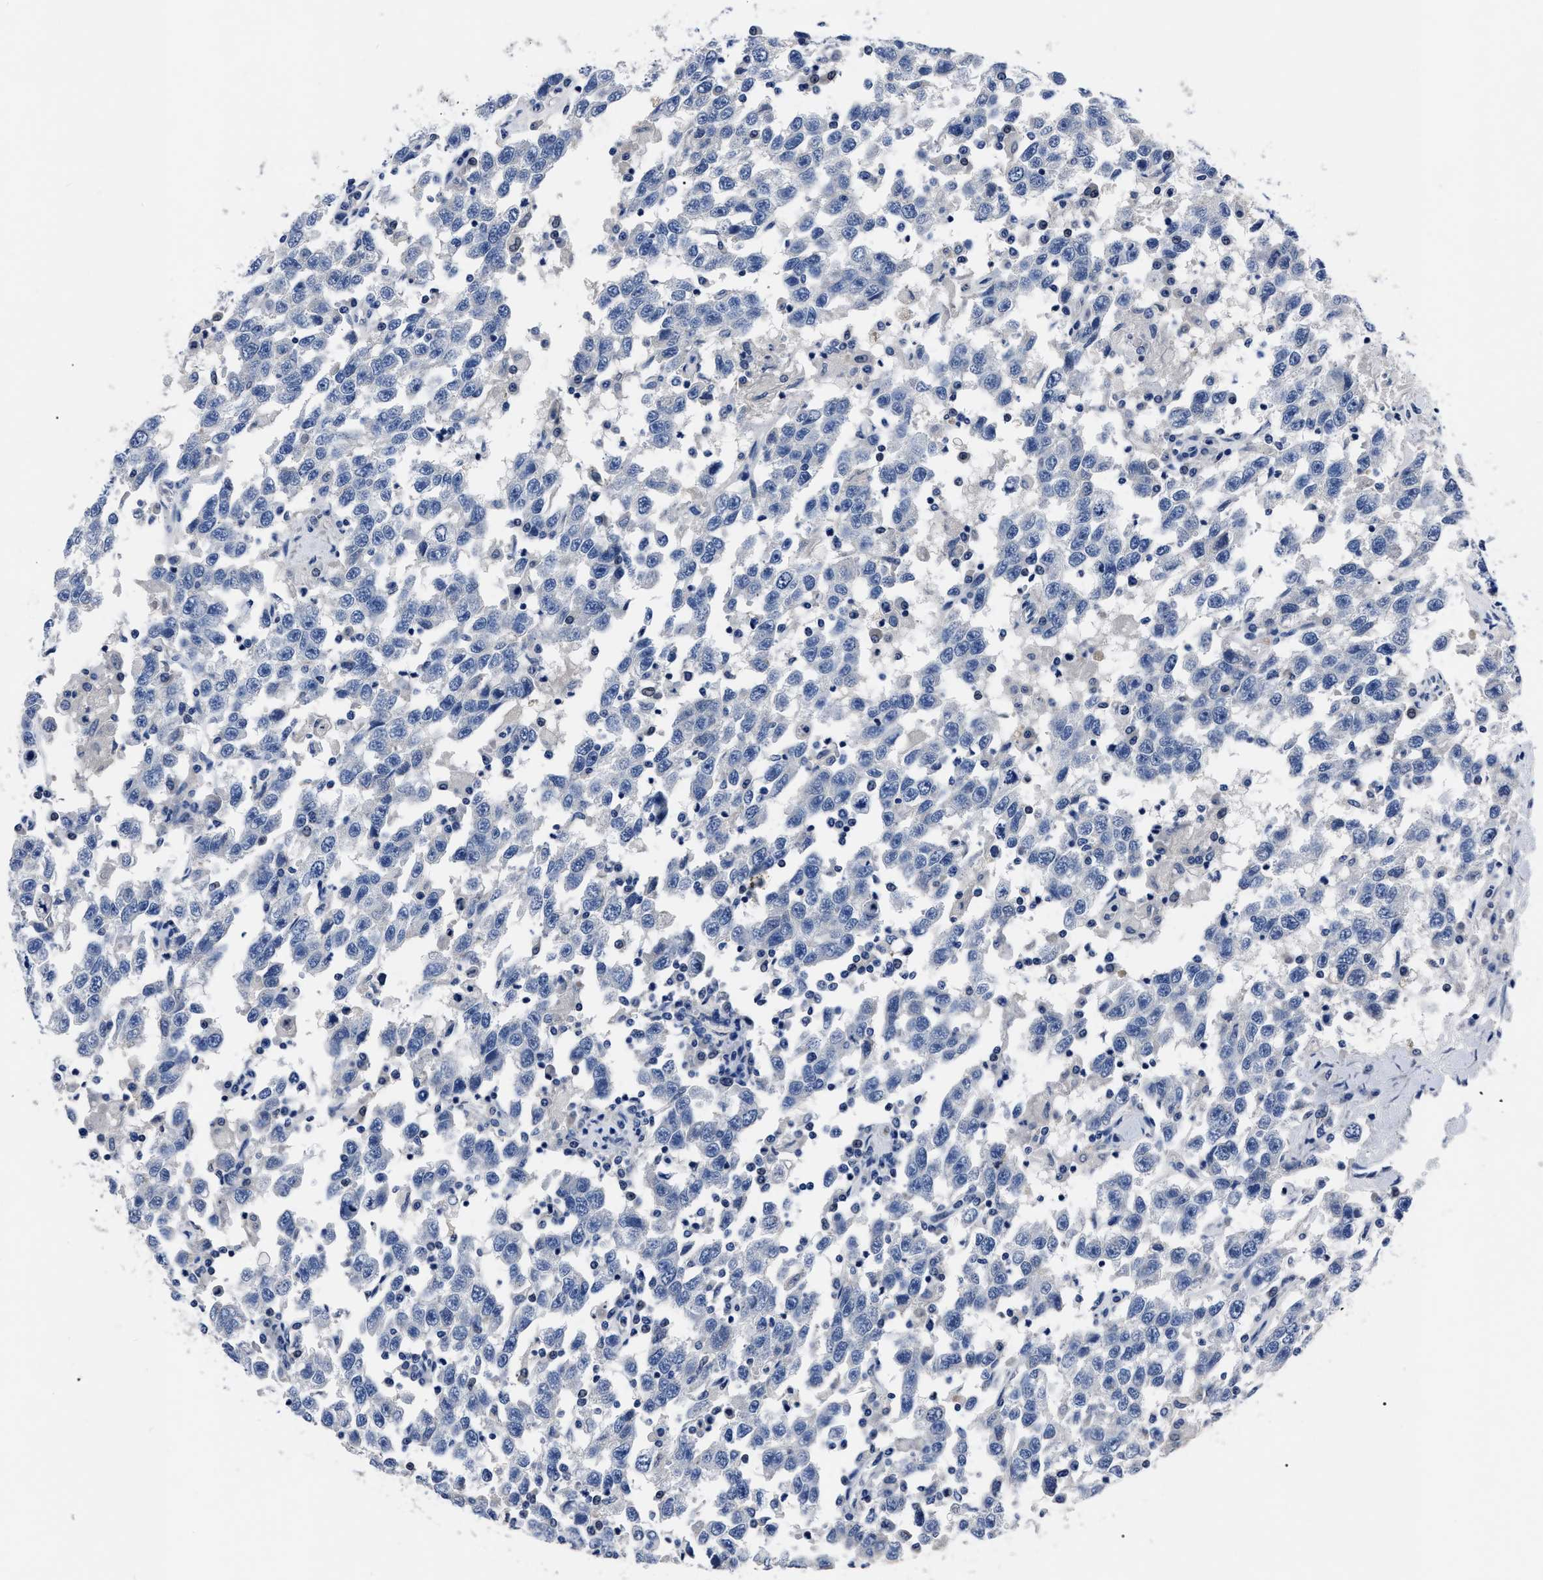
{"staining": {"intensity": "negative", "quantity": "none", "location": "none"}, "tissue": "testis cancer", "cell_type": "Tumor cells", "image_type": "cancer", "snomed": [{"axis": "morphology", "description": "Seminoma, NOS"}, {"axis": "topography", "description": "Testis"}], "caption": "The micrograph demonstrates no staining of tumor cells in testis cancer.", "gene": "OR10G3", "patient": {"sex": "male", "age": 41}}